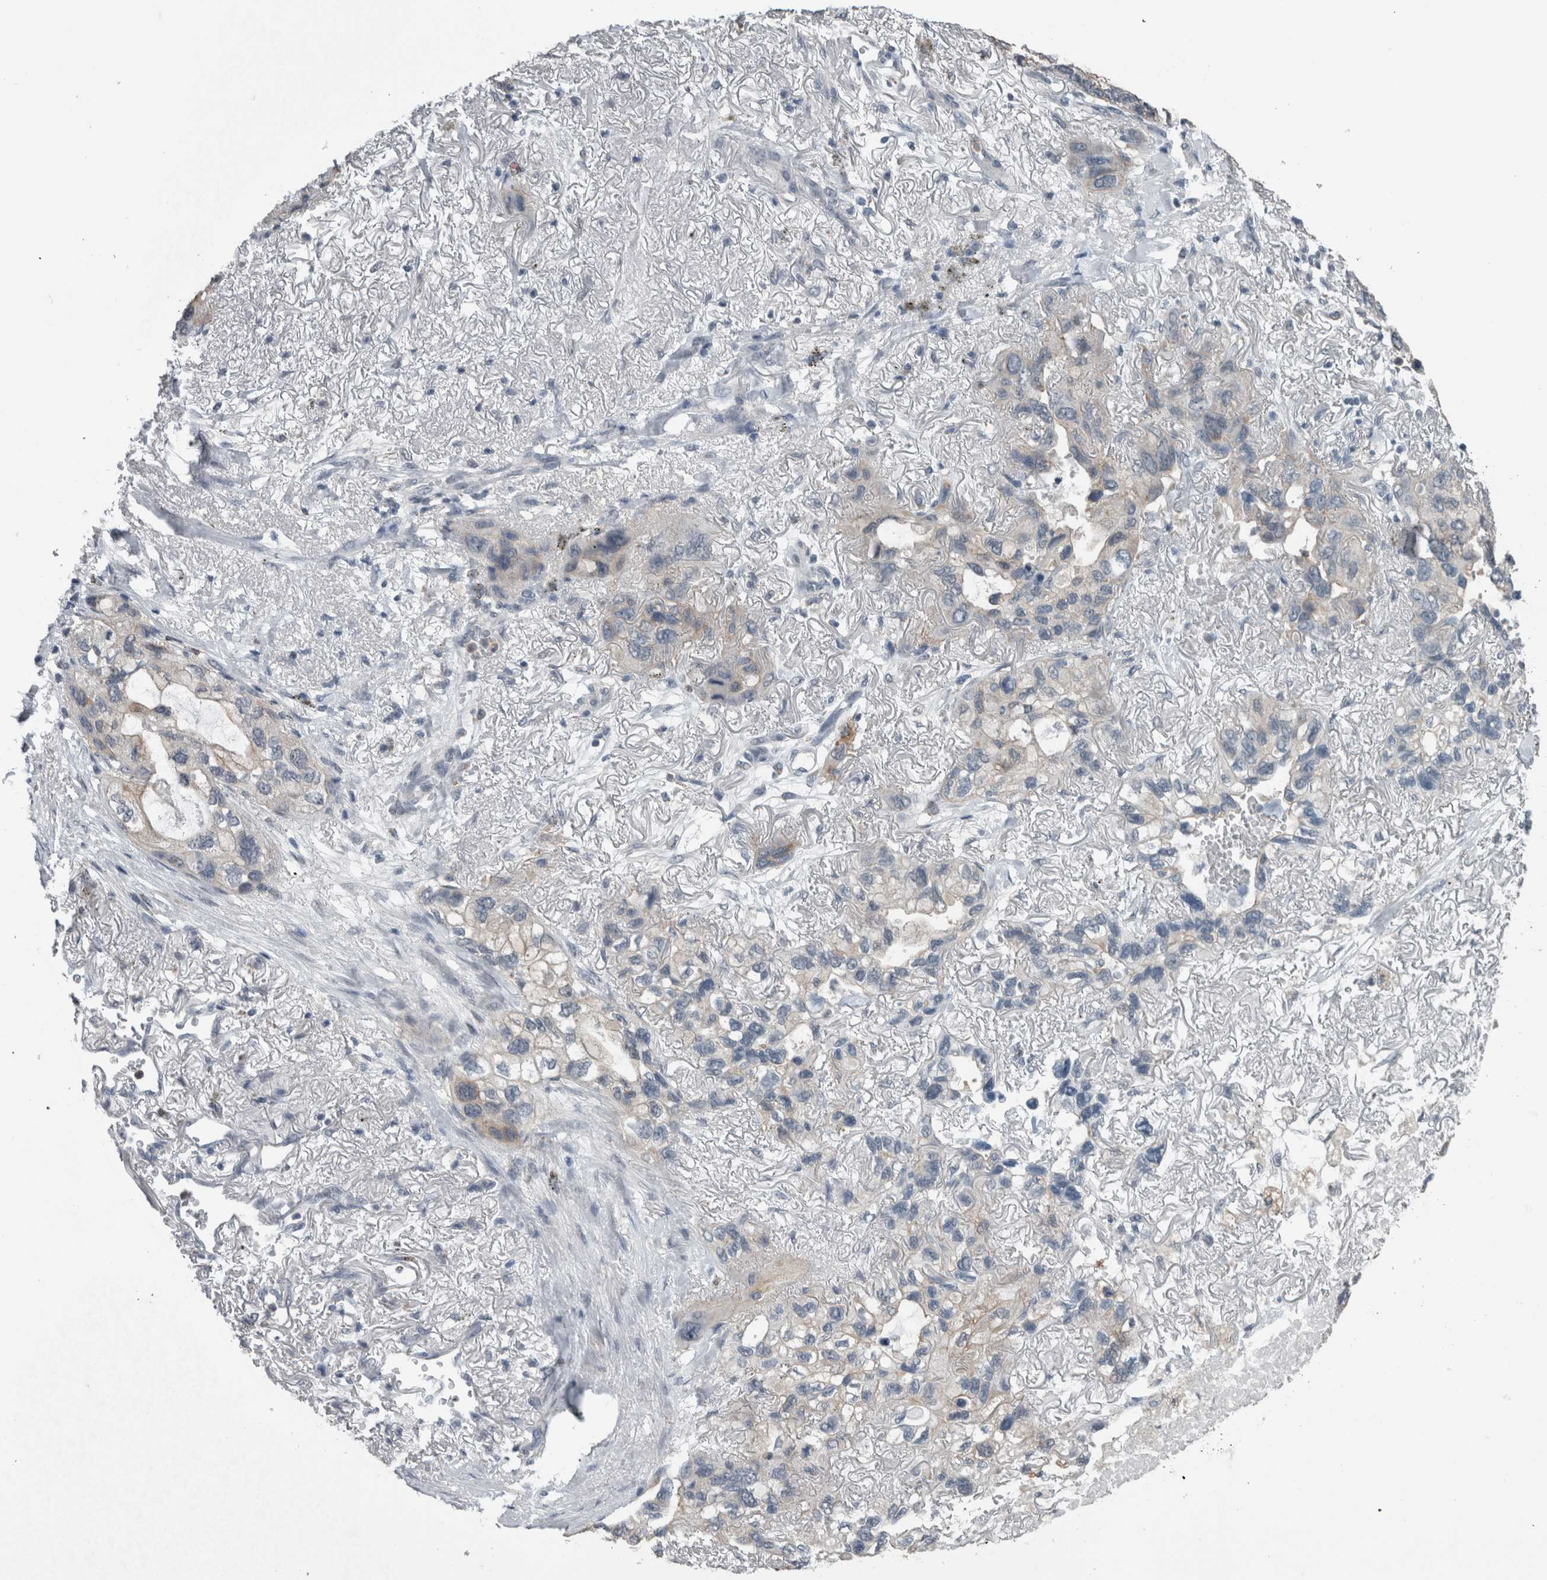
{"staining": {"intensity": "moderate", "quantity": "<25%", "location": "cytoplasmic/membranous"}, "tissue": "lung cancer", "cell_type": "Tumor cells", "image_type": "cancer", "snomed": [{"axis": "morphology", "description": "Squamous cell carcinoma, NOS"}, {"axis": "topography", "description": "Lung"}], "caption": "High-power microscopy captured an IHC micrograph of lung cancer (squamous cell carcinoma), revealing moderate cytoplasmic/membranous staining in about <25% of tumor cells.", "gene": "ACSF2", "patient": {"sex": "female", "age": 73}}